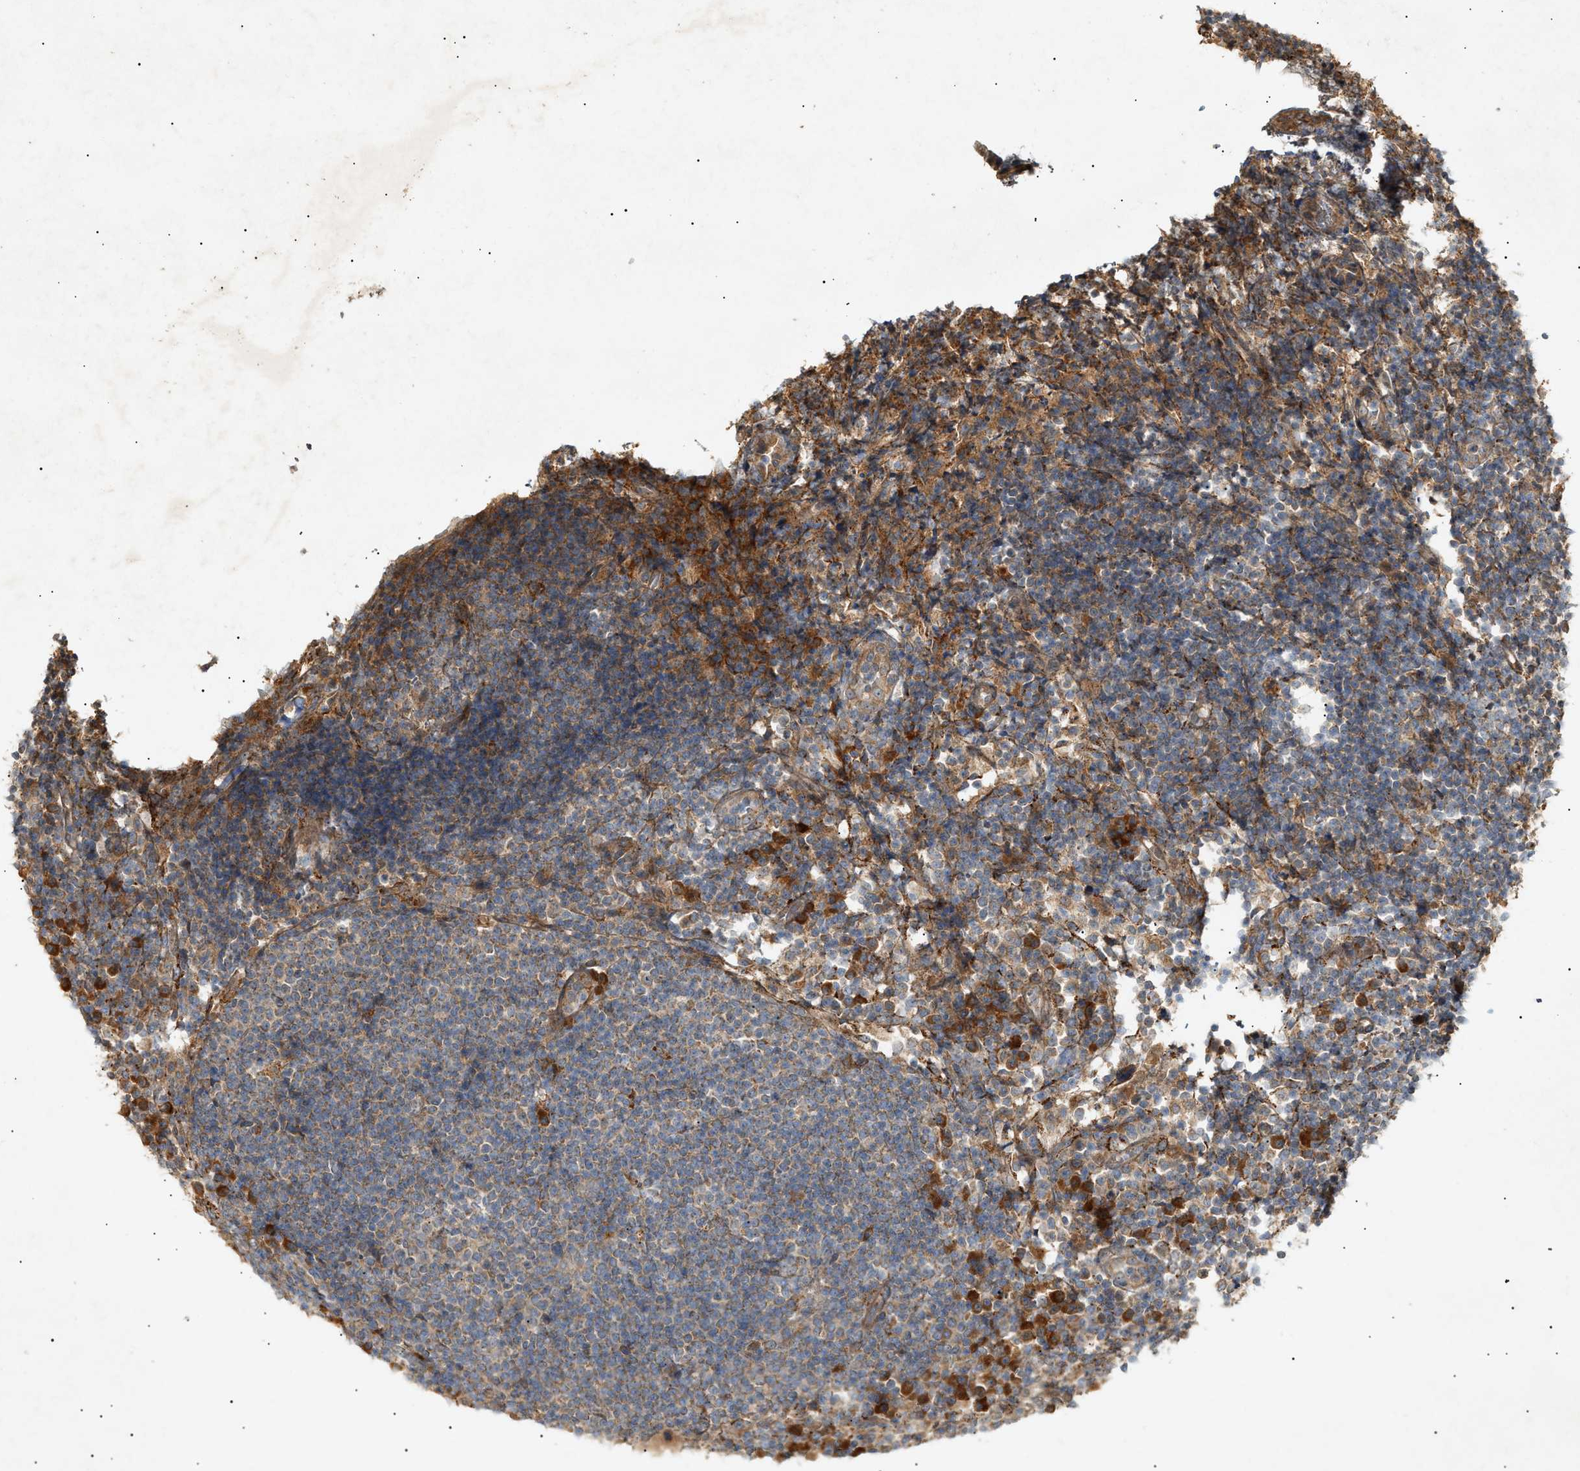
{"staining": {"intensity": "weak", "quantity": "25%-75%", "location": "cytoplasmic/membranous"}, "tissue": "lymph node", "cell_type": "Germinal center cells", "image_type": "normal", "snomed": [{"axis": "morphology", "description": "Normal tissue, NOS"}, {"axis": "topography", "description": "Lymph node"}], "caption": "Protein staining by immunohistochemistry exhibits weak cytoplasmic/membranous expression in about 25%-75% of germinal center cells in normal lymph node.", "gene": "MTCH1", "patient": {"sex": "female", "age": 53}}